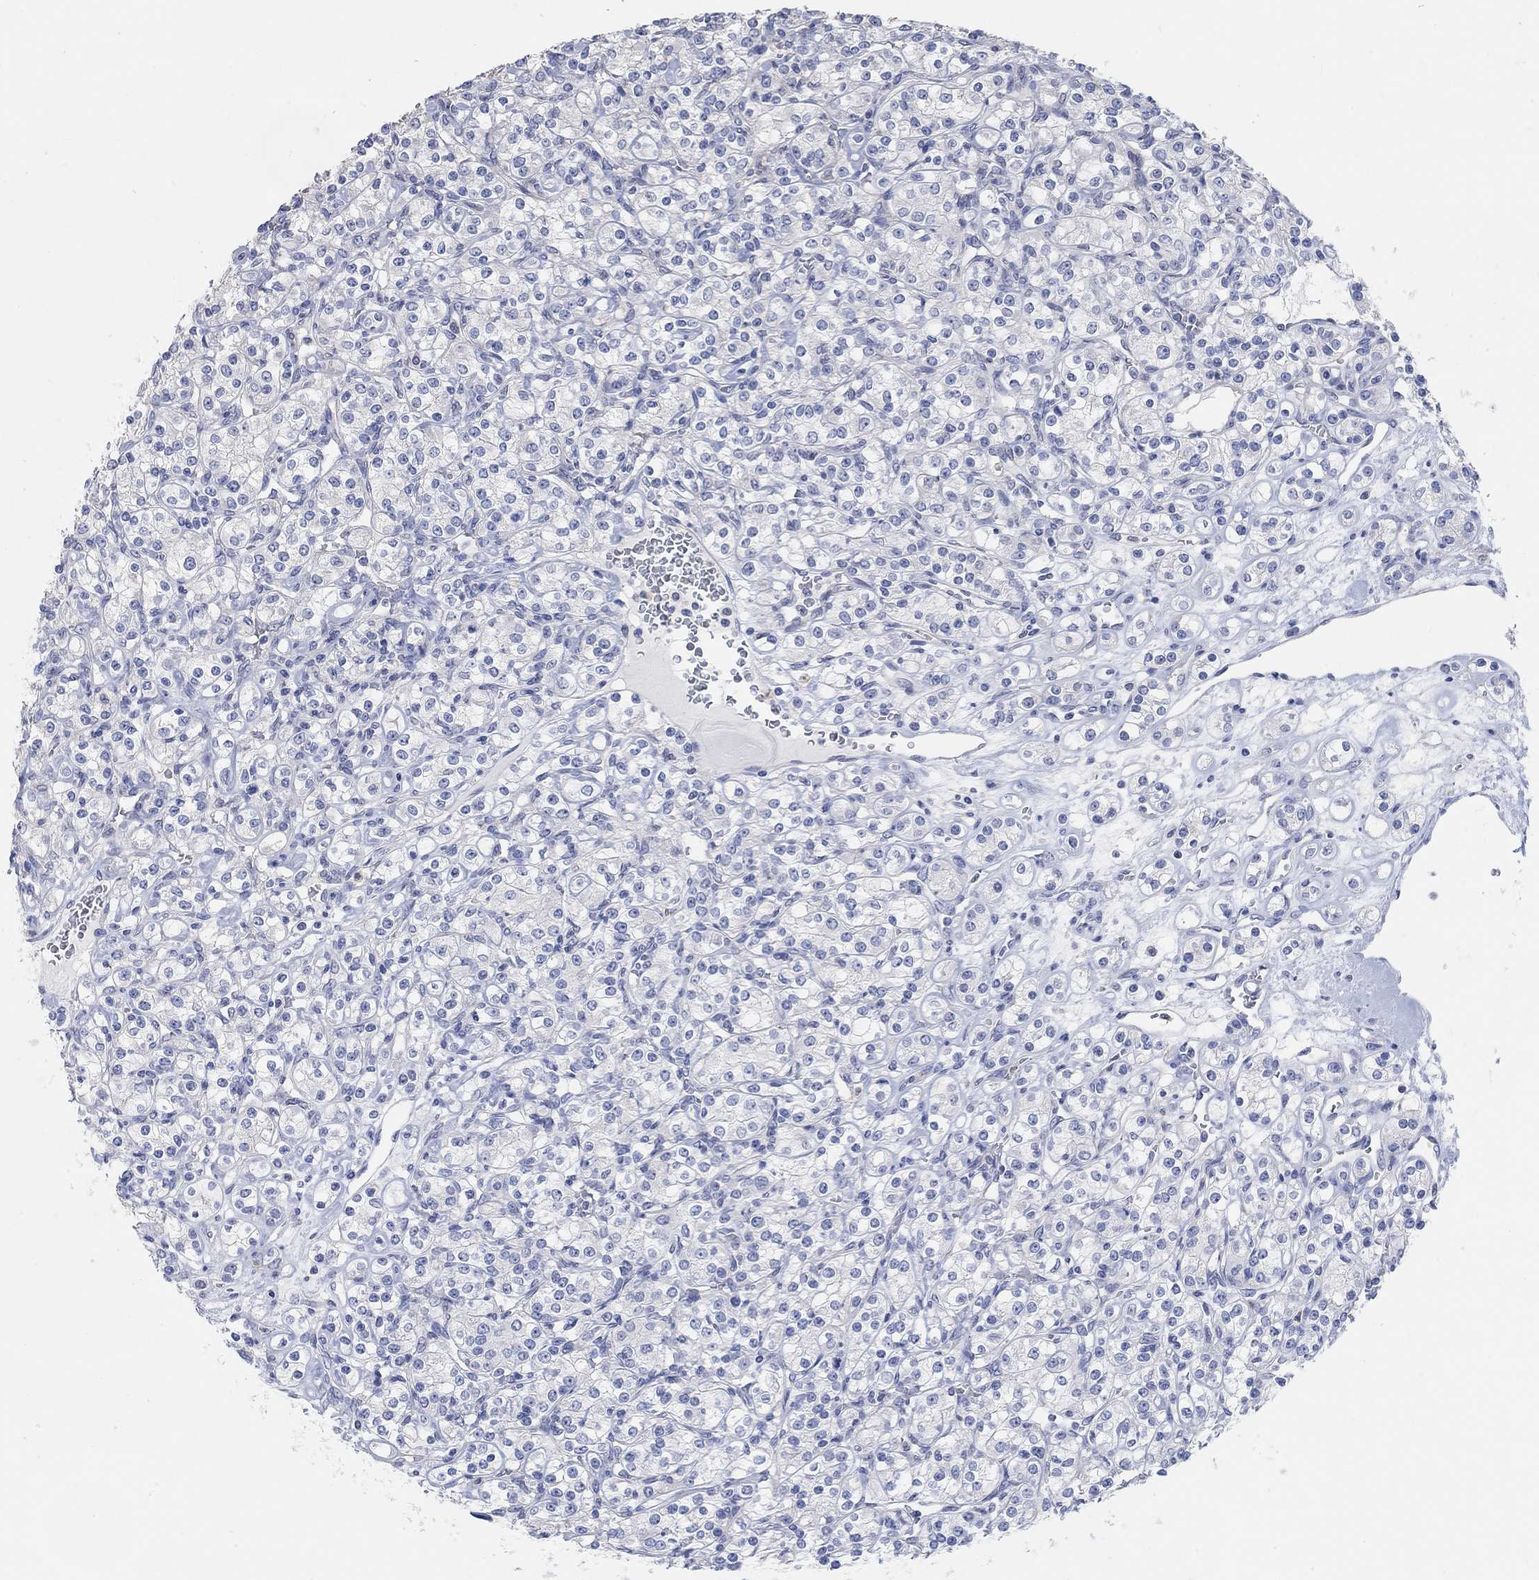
{"staining": {"intensity": "negative", "quantity": "none", "location": "none"}, "tissue": "renal cancer", "cell_type": "Tumor cells", "image_type": "cancer", "snomed": [{"axis": "morphology", "description": "Adenocarcinoma, NOS"}, {"axis": "topography", "description": "Kidney"}], "caption": "High power microscopy image of an IHC photomicrograph of renal cancer (adenocarcinoma), revealing no significant expression in tumor cells. The staining is performed using DAB (3,3'-diaminobenzidine) brown chromogen with nuclei counter-stained in using hematoxylin.", "gene": "NLRP14", "patient": {"sex": "male", "age": 77}}